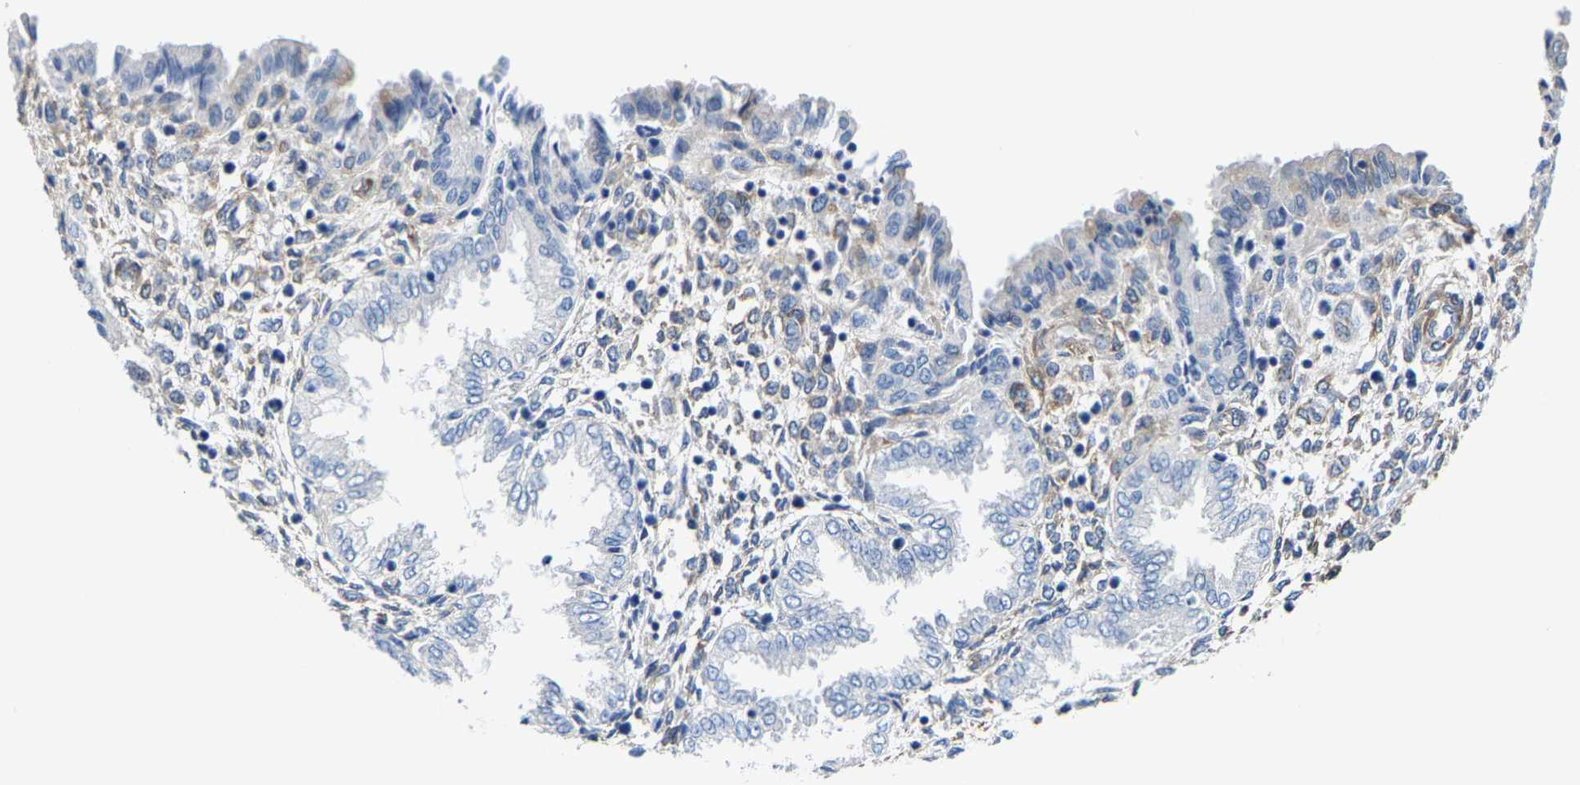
{"staining": {"intensity": "weak", "quantity": "<25%", "location": "cytoplasmic/membranous"}, "tissue": "endometrium", "cell_type": "Cells in endometrial stroma", "image_type": "normal", "snomed": [{"axis": "morphology", "description": "Normal tissue, NOS"}, {"axis": "topography", "description": "Endometrium"}], "caption": "The immunohistochemistry histopathology image has no significant positivity in cells in endometrial stroma of endometrium. The staining was performed using DAB to visualize the protein expression in brown, while the nuclei were stained in blue with hematoxylin (Magnification: 20x).", "gene": "DSCAM", "patient": {"sex": "female", "age": 33}}